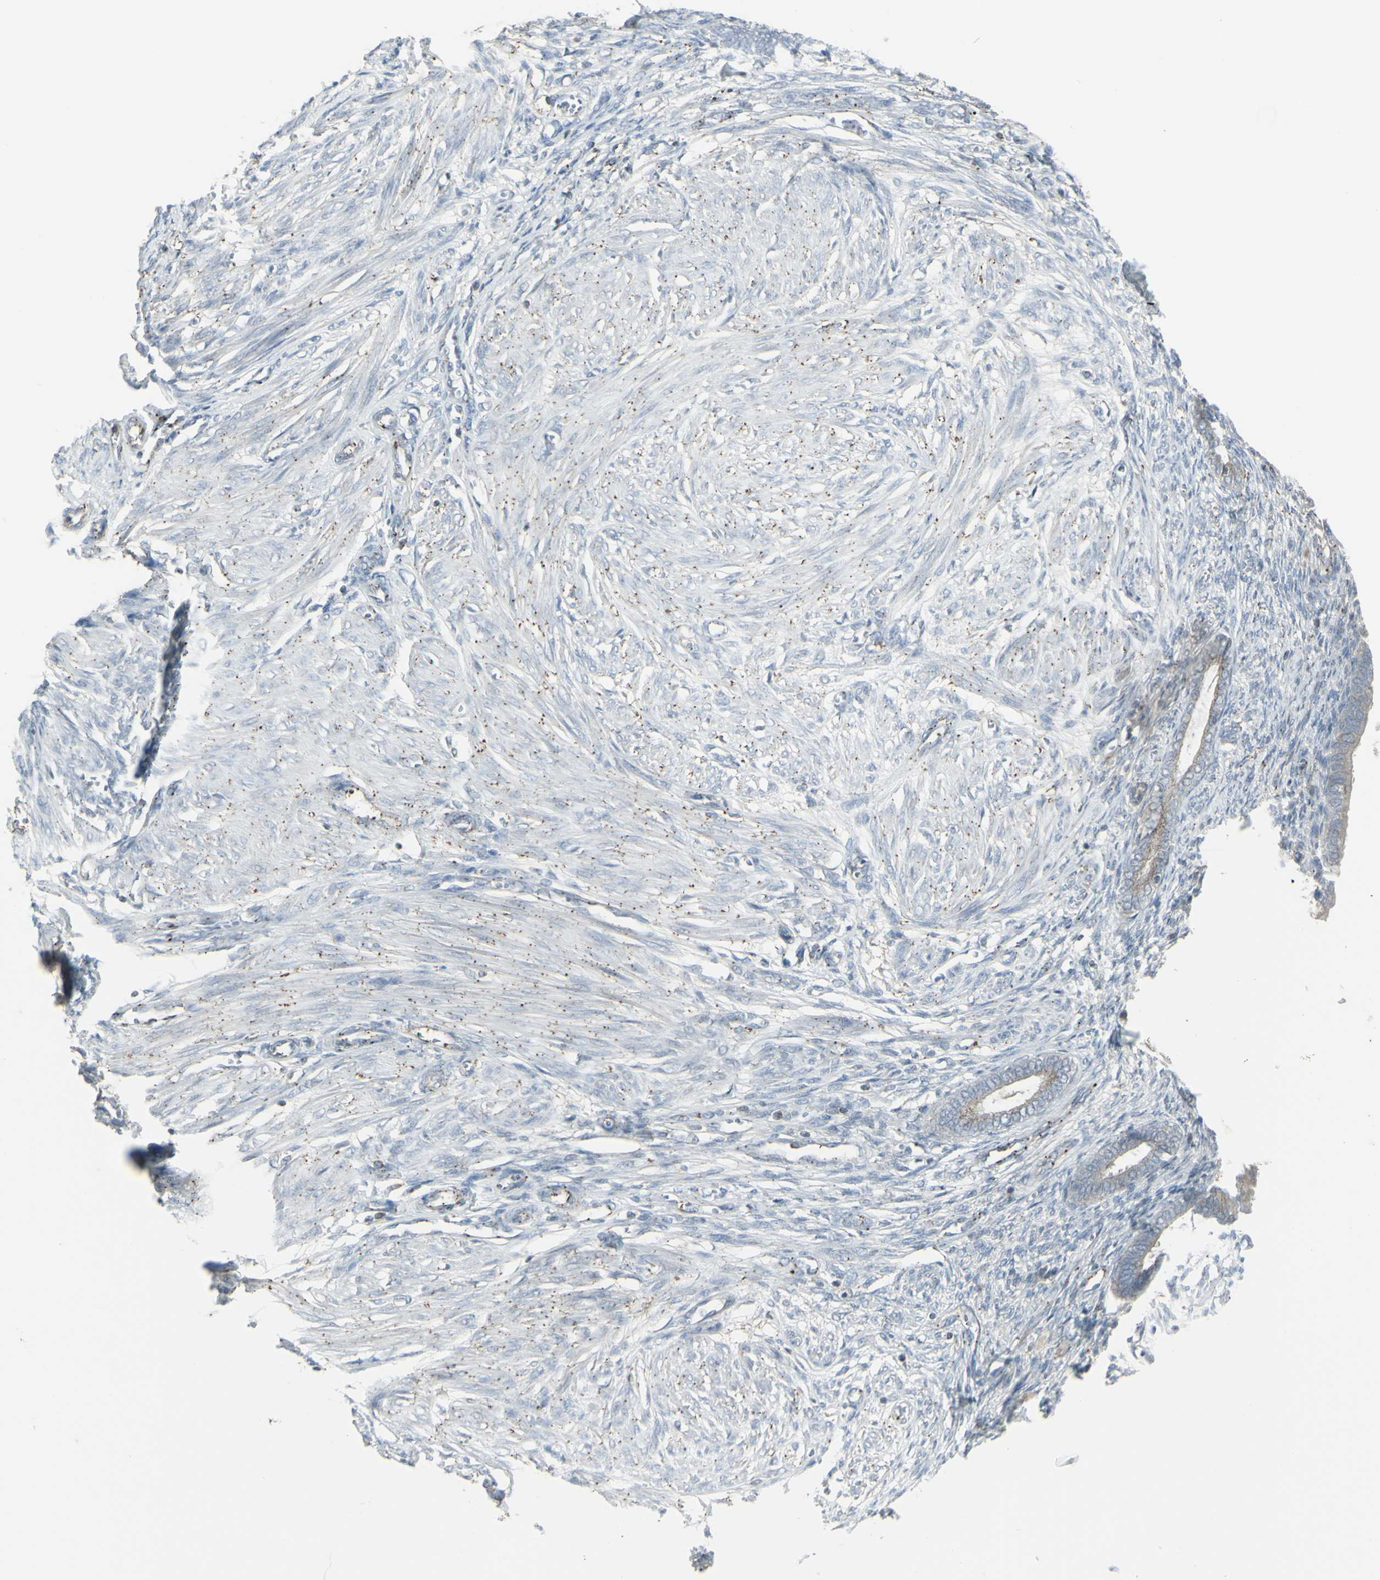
{"staining": {"intensity": "weak", "quantity": "25%-75%", "location": "cytoplasmic/membranous"}, "tissue": "endometrium", "cell_type": "Cells in endometrial stroma", "image_type": "normal", "snomed": [{"axis": "morphology", "description": "Normal tissue, NOS"}, {"axis": "topography", "description": "Endometrium"}], "caption": "Endometrium stained for a protein (brown) demonstrates weak cytoplasmic/membranous positive staining in approximately 25%-75% of cells in endometrial stroma.", "gene": "GALNT6", "patient": {"sex": "female", "age": 72}}